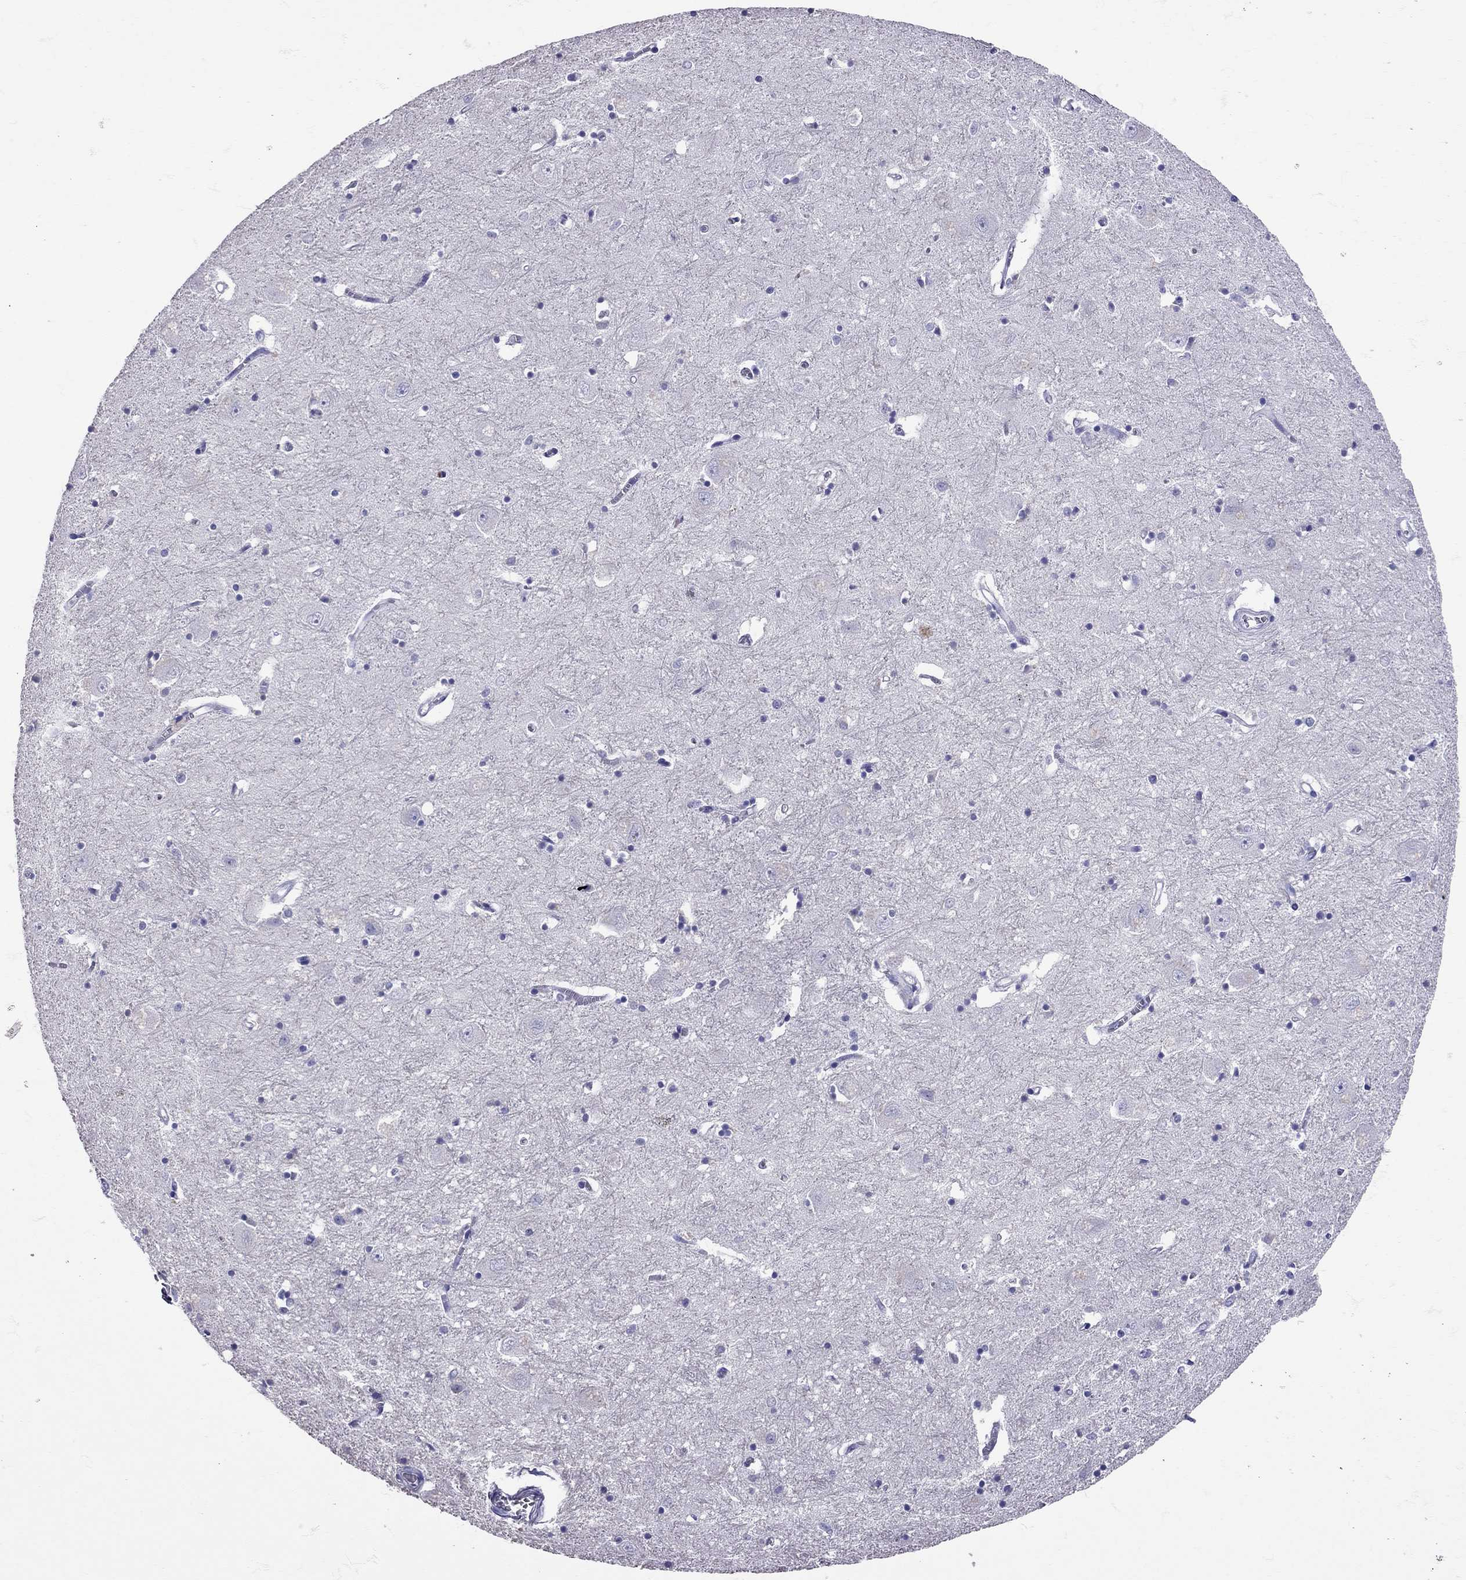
{"staining": {"intensity": "negative", "quantity": "none", "location": "none"}, "tissue": "caudate", "cell_type": "Glial cells", "image_type": "normal", "snomed": [{"axis": "morphology", "description": "Normal tissue, NOS"}, {"axis": "topography", "description": "Lateral ventricle wall"}], "caption": "The micrograph exhibits no significant staining in glial cells of caudate. (Brightfield microscopy of DAB (3,3'-diaminobenzidine) immunohistochemistry (IHC) at high magnification).", "gene": "TBR1", "patient": {"sex": "male", "age": 54}}